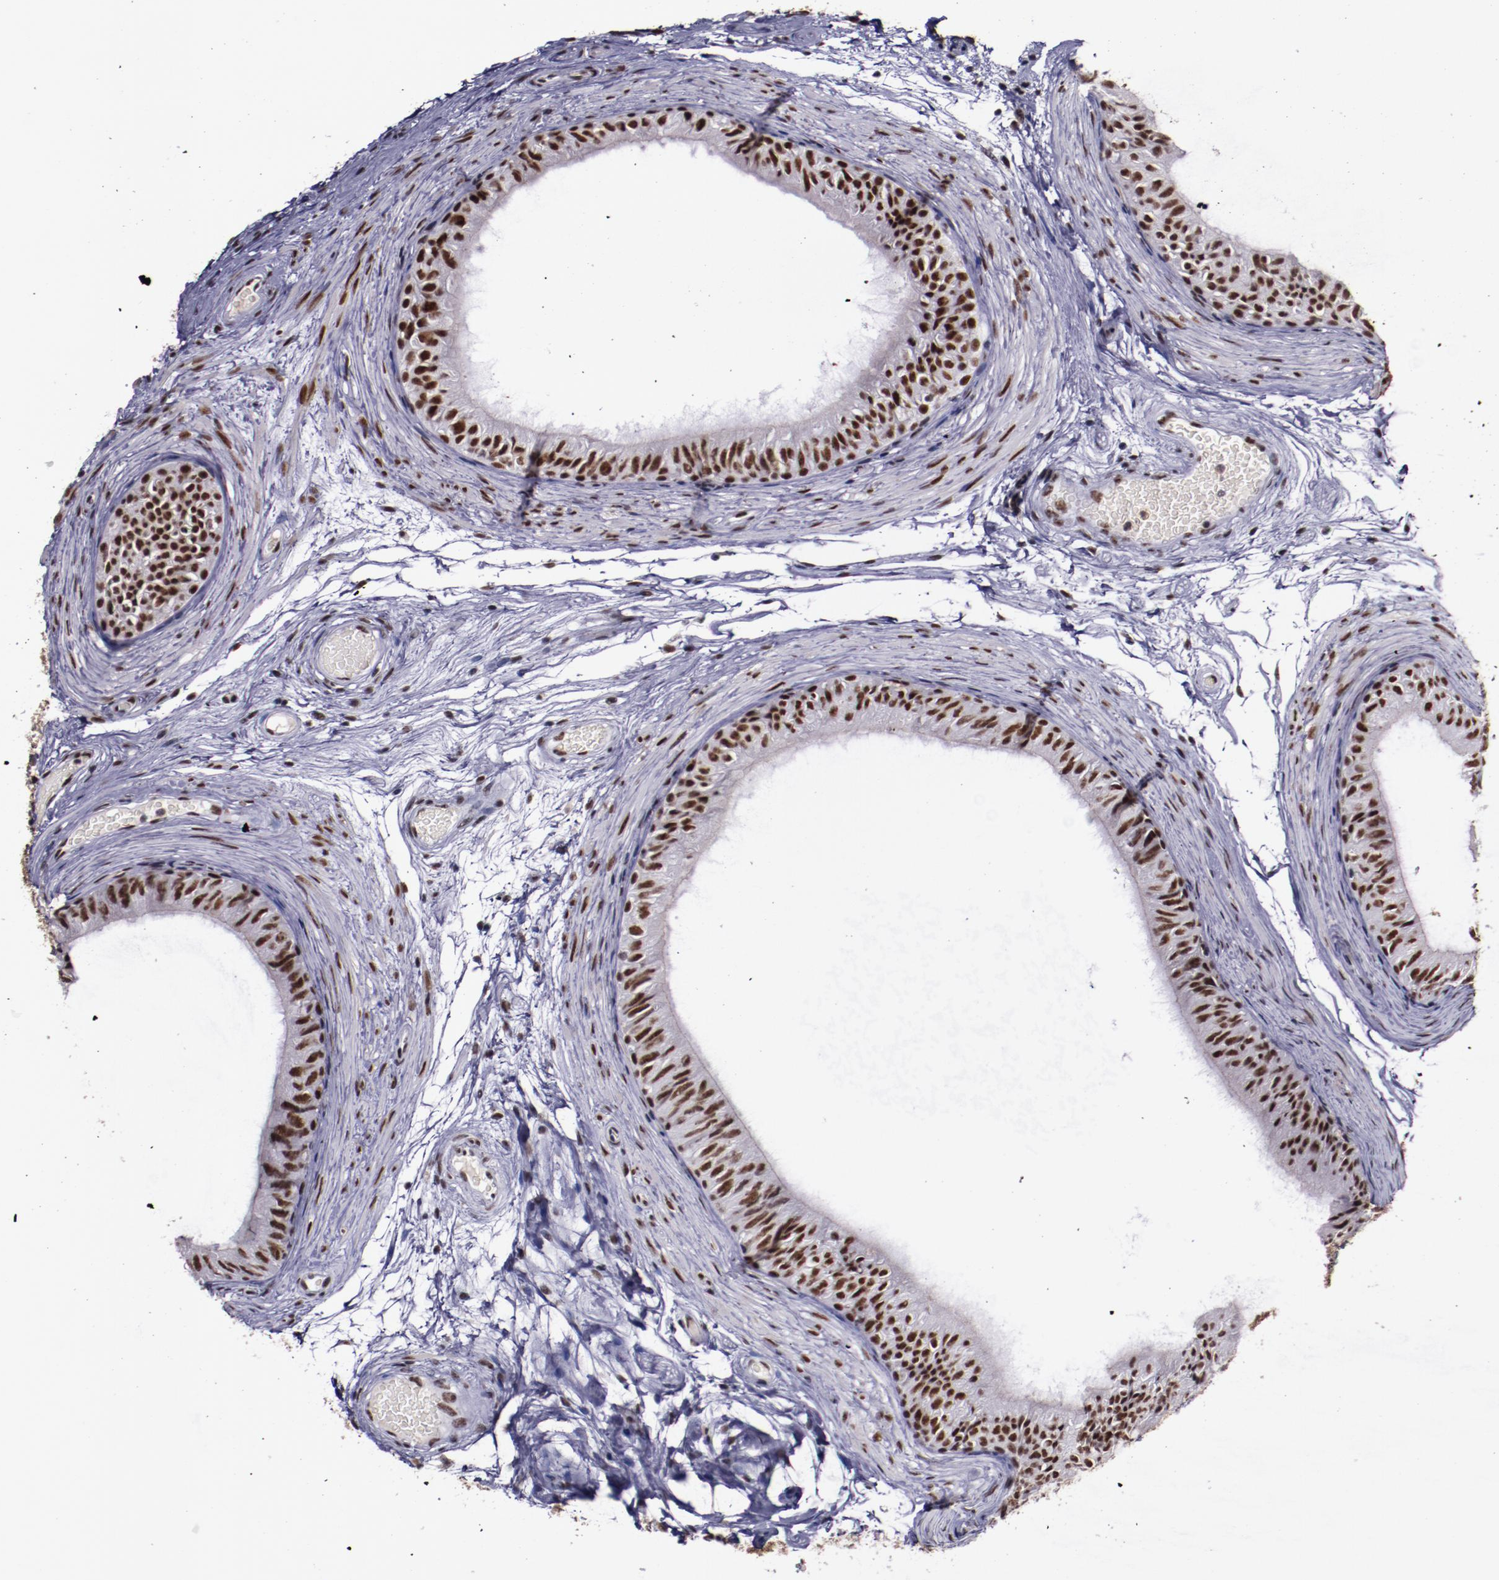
{"staining": {"intensity": "strong", "quantity": ">75%", "location": "nuclear"}, "tissue": "epididymis", "cell_type": "Glandular cells", "image_type": "normal", "snomed": [{"axis": "morphology", "description": "Normal tissue, NOS"}, {"axis": "topography", "description": "Testis"}, {"axis": "topography", "description": "Epididymis"}], "caption": "Immunohistochemical staining of unremarkable epididymis reveals >75% levels of strong nuclear protein expression in about >75% of glandular cells.", "gene": "PPP4R3A", "patient": {"sex": "male", "age": 36}}